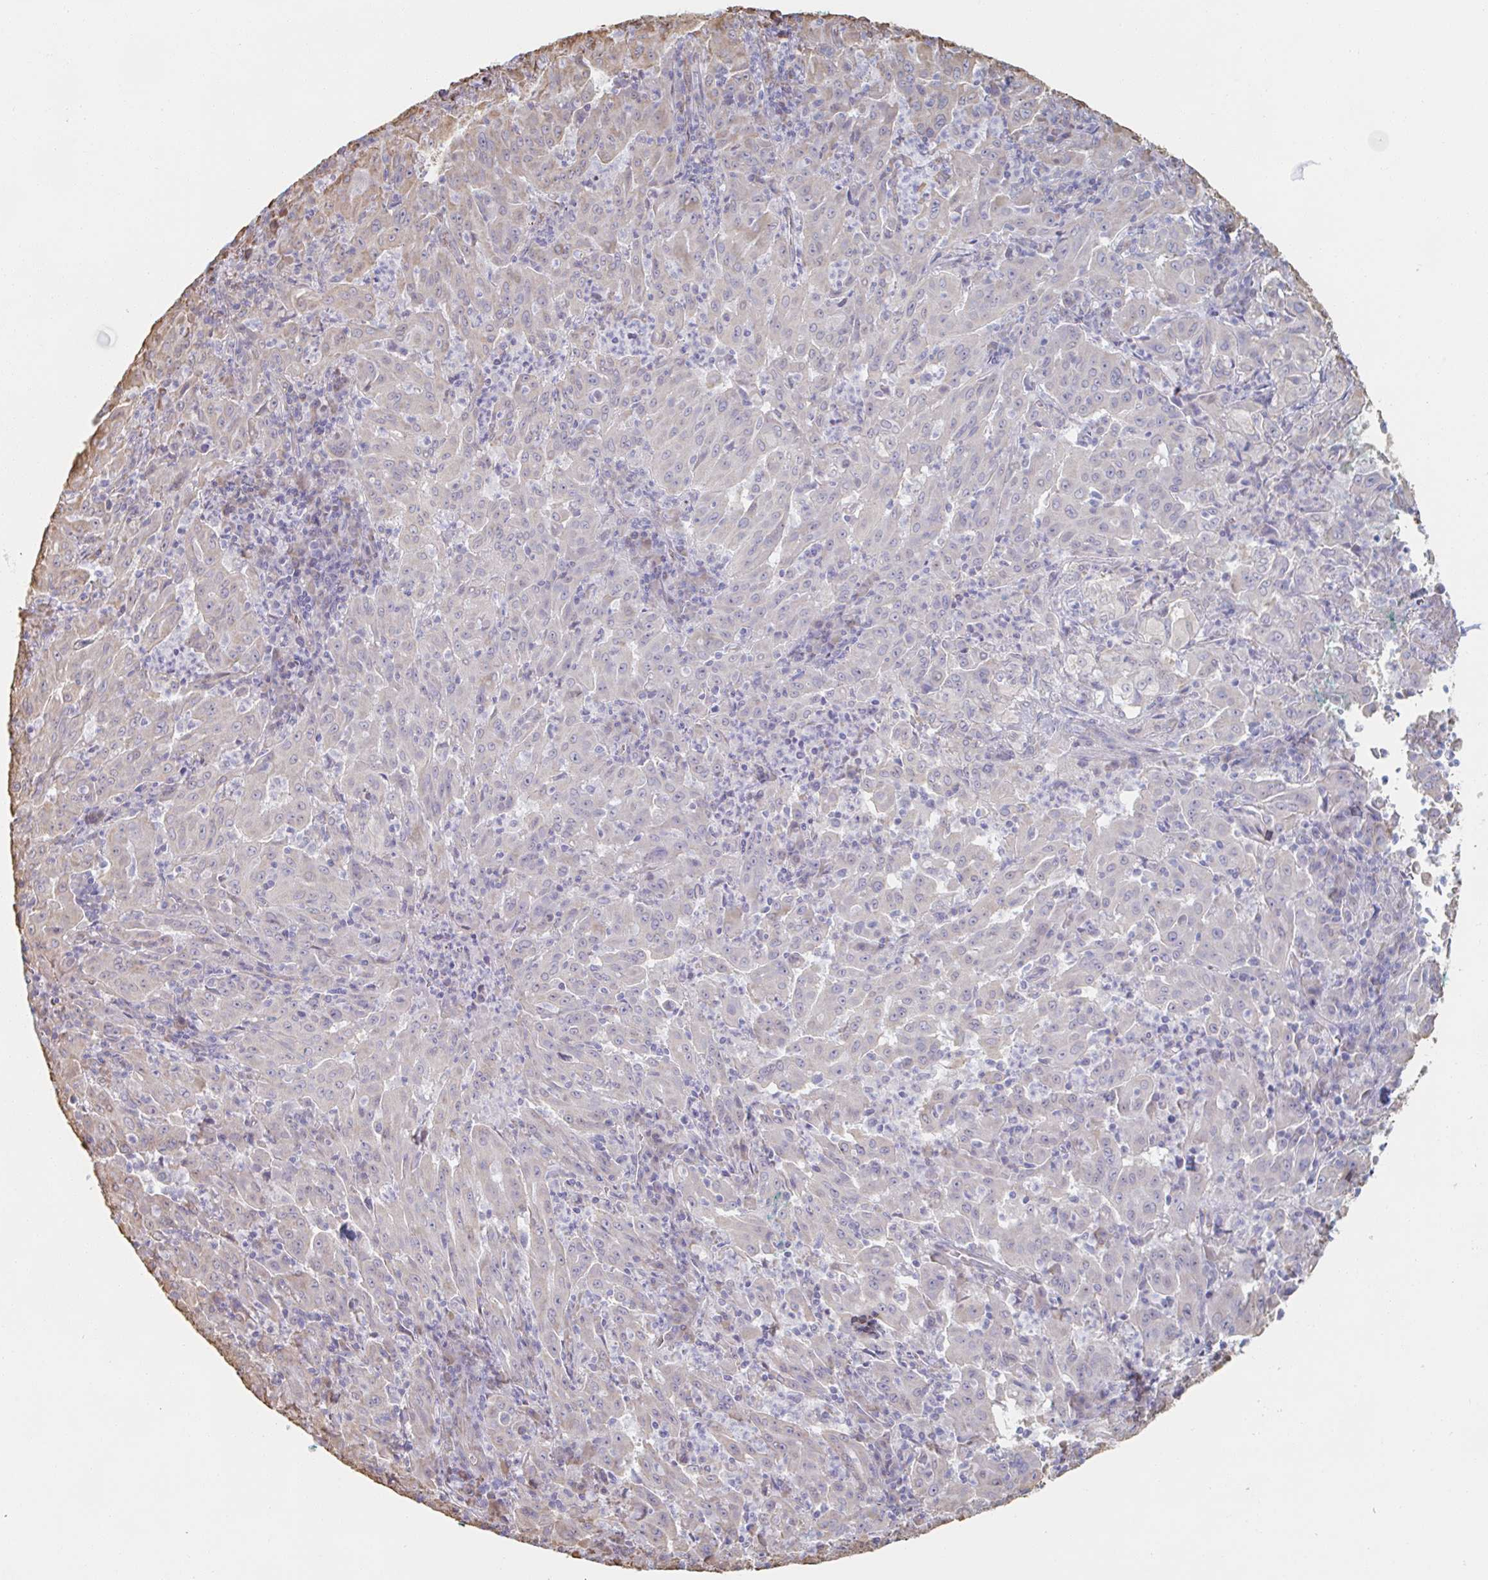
{"staining": {"intensity": "moderate", "quantity": "<25%", "location": "cytoplasmic/membranous"}, "tissue": "pancreatic cancer", "cell_type": "Tumor cells", "image_type": "cancer", "snomed": [{"axis": "morphology", "description": "Adenocarcinoma, NOS"}, {"axis": "topography", "description": "Pancreas"}], "caption": "Pancreatic cancer stained with IHC reveals moderate cytoplasmic/membranous expression in about <25% of tumor cells. (brown staining indicates protein expression, while blue staining denotes nuclei).", "gene": "RAB5IF", "patient": {"sex": "male", "age": 63}}